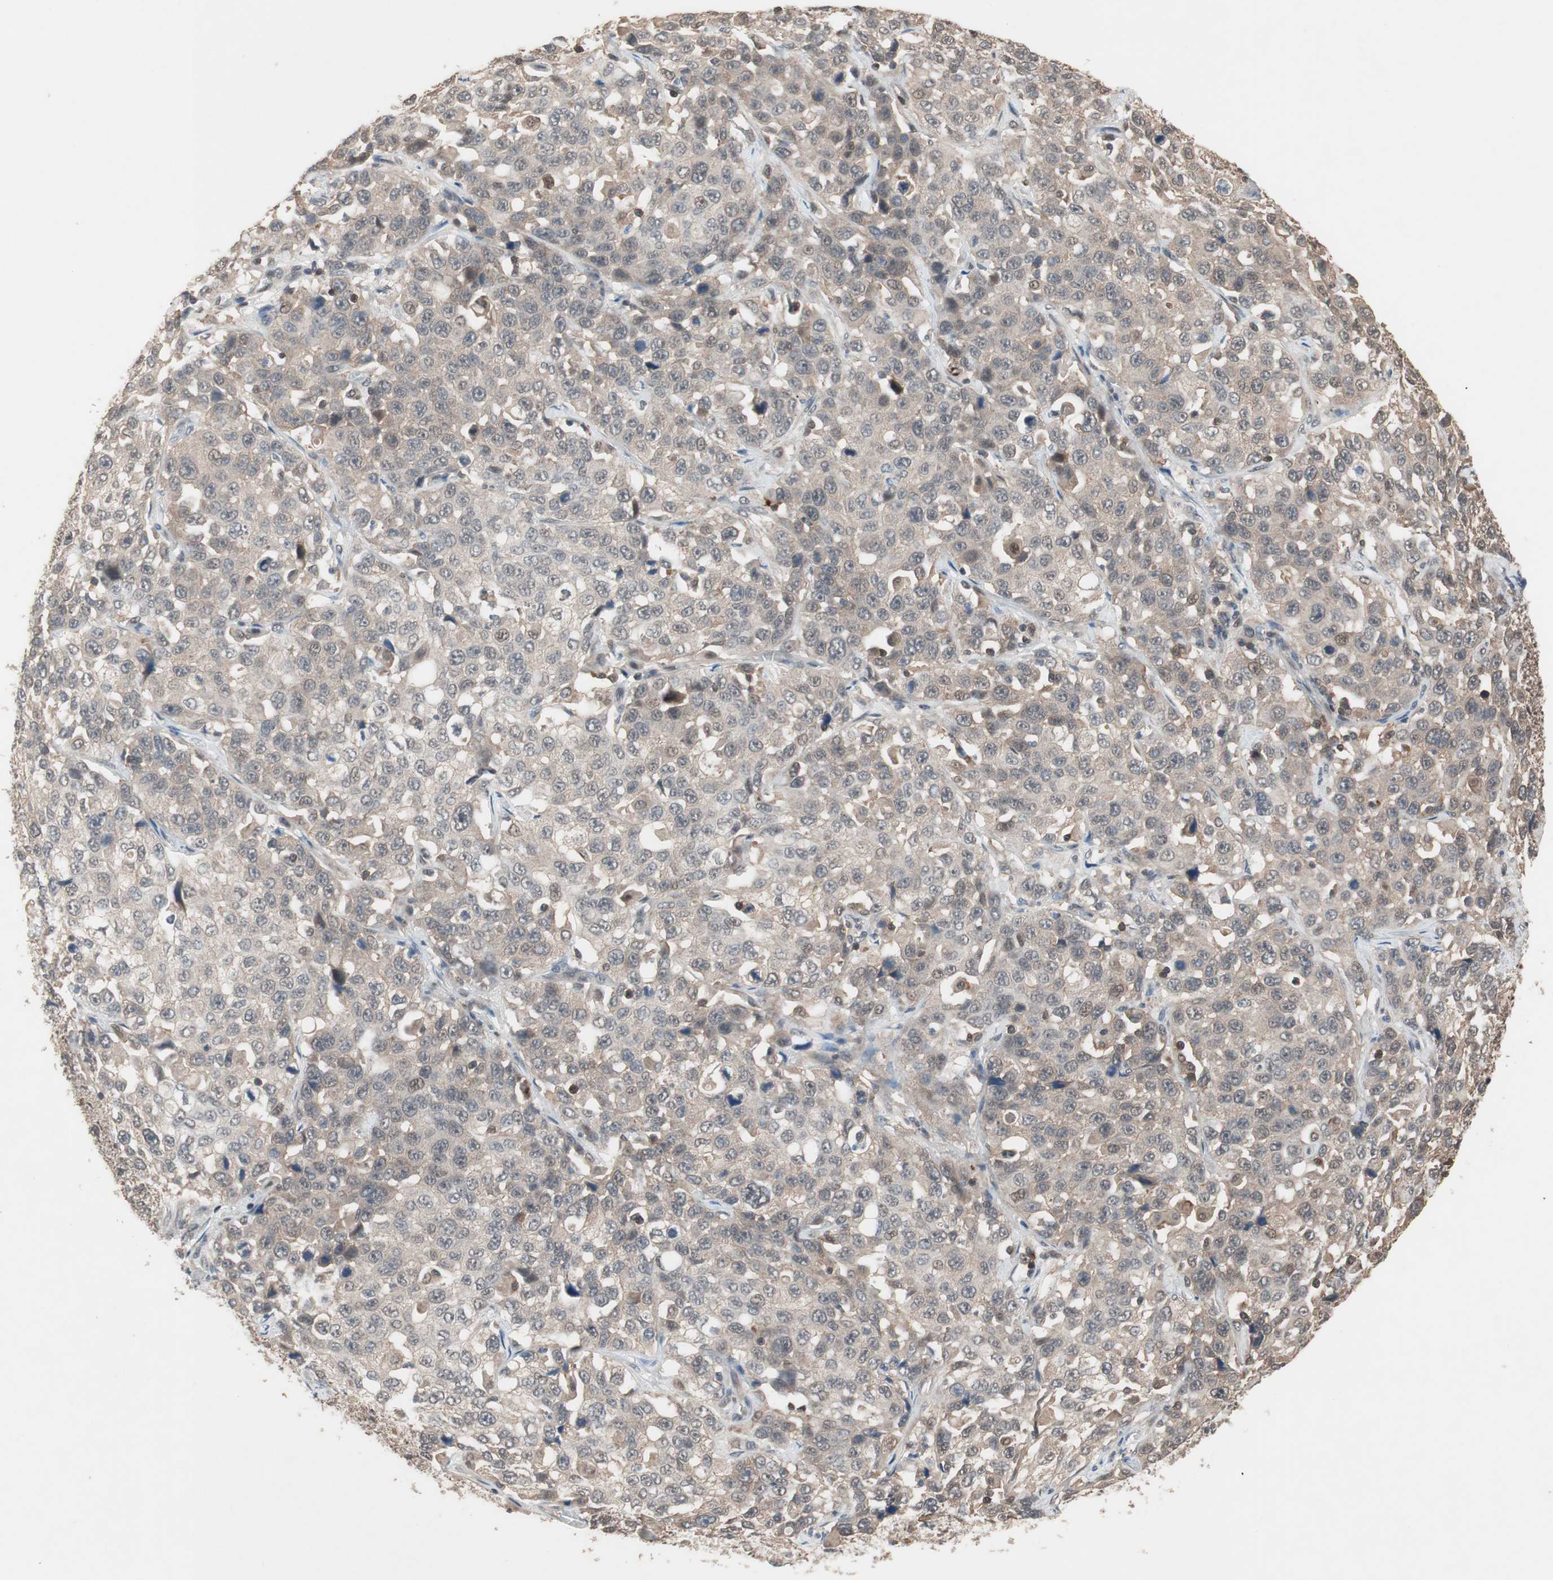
{"staining": {"intensity": "weak", "quantity": ">75%", "location": "cytoplasmic/membranous"}, "tissue": "stomach cancer", "cell_type": "Tumor cells", "image_type": "cancer", "snomed": [{"axis": "morphology", "description": "Normal tissue, NOS"}, {"axis": "morphology", "description": "Adenocarcinoma, NOS"}, {"axis": "topography", "description": "Stomach"}], "caption": "Human stomach cancer stained with a brown dye exhibits weak cytoplasmic/membranous positive staining in approximately >75% of tumor cells.", "gene": "GART", "patient": {"sex": "male", "age": 48}}